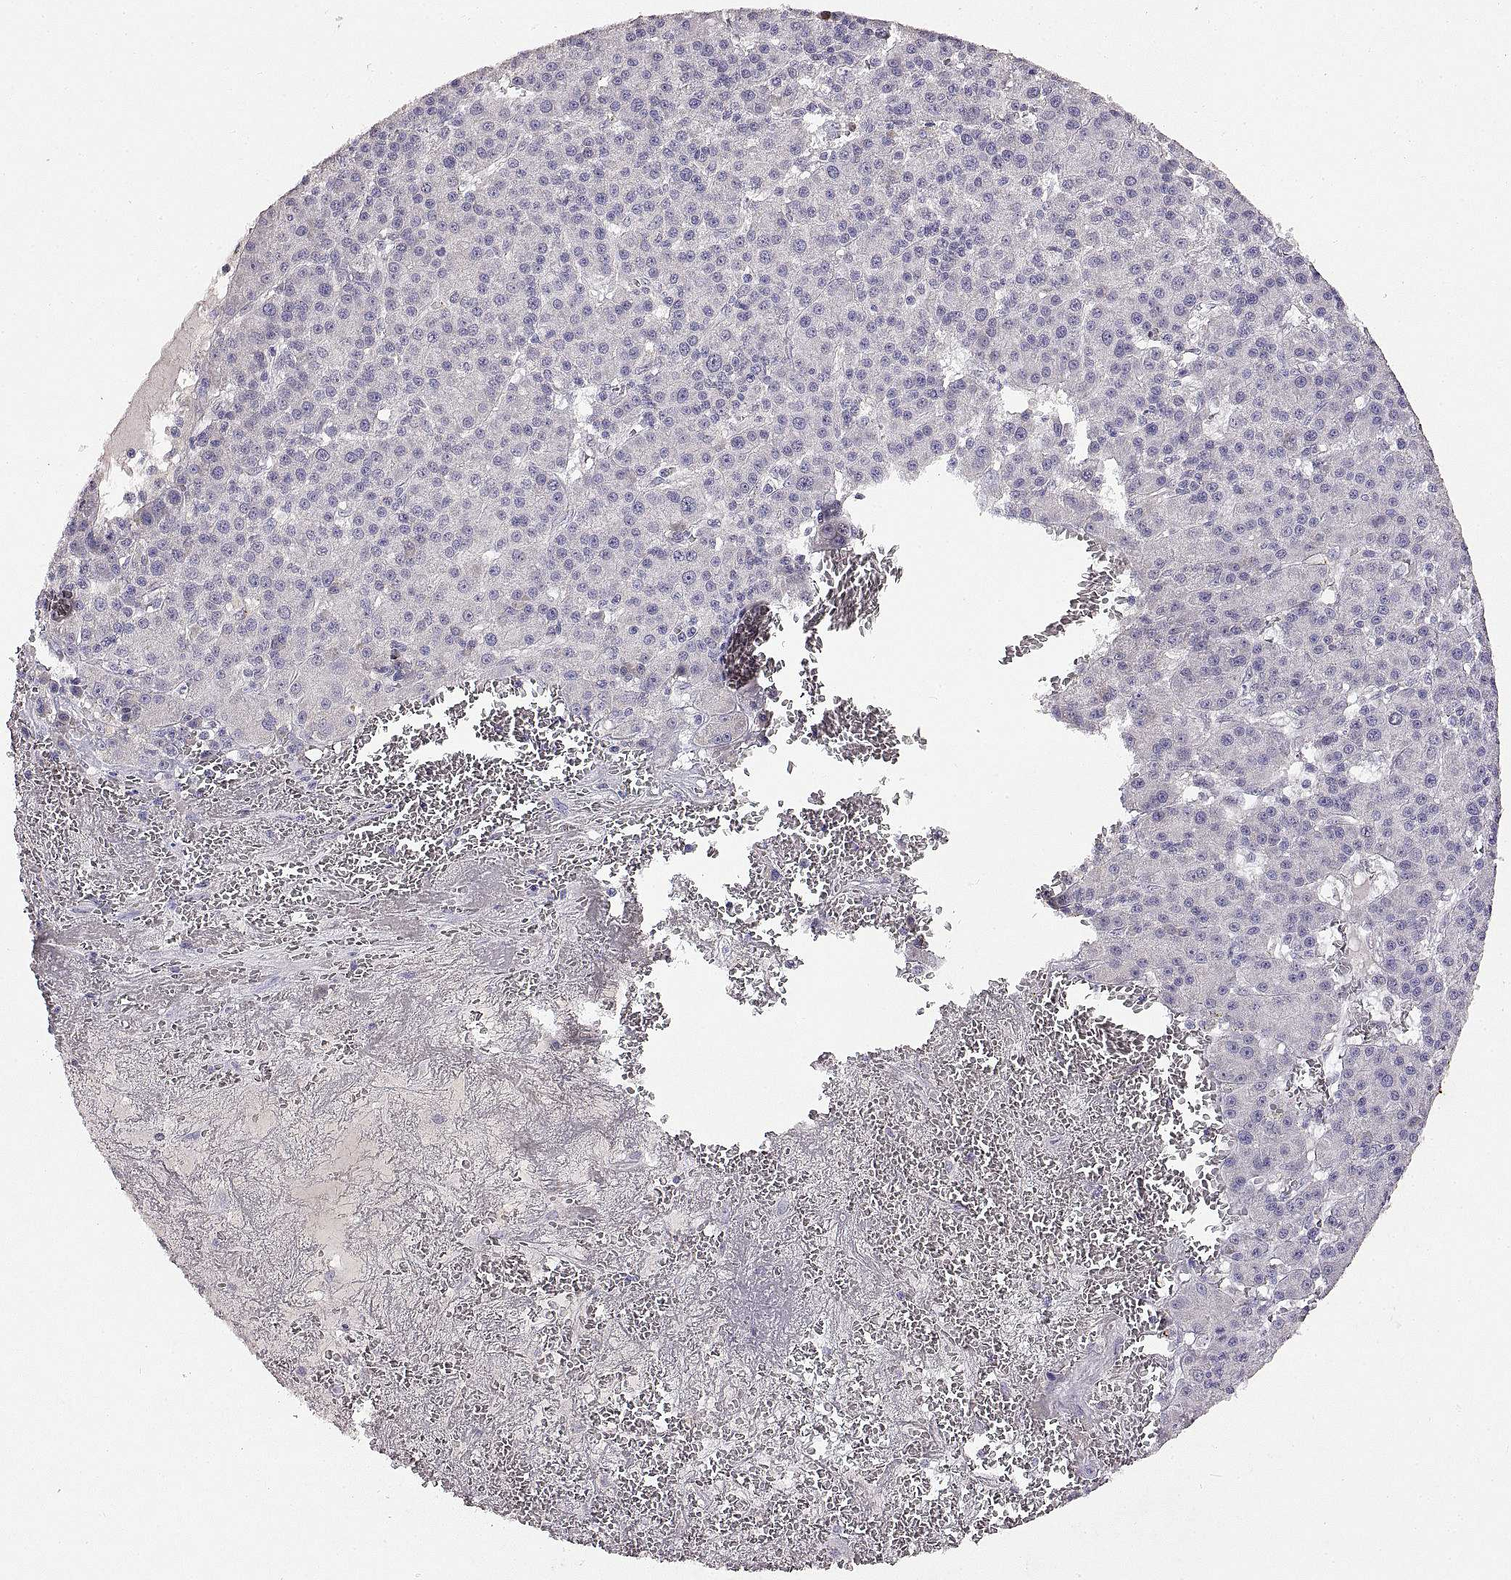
{"staining": {"intensity": "negative", "quantity": "none", "location": "none"}, "tissue": "liver cancer", "cell_type": "Tumor cells", "image_type": "cancer", "snomed": [{"axis": "morphology", "description": "Carcinoma, Hepatocellular, NOS"}, {"axis": "topography", "description": "Liver"}], "caption": "This is an IHC photomicrograph of liver cancer (hepatocellular carcinoma). There is no expression in tumor cells.", "gene": "DEFB136", "patient": {"sex": "female", "age": 60}}